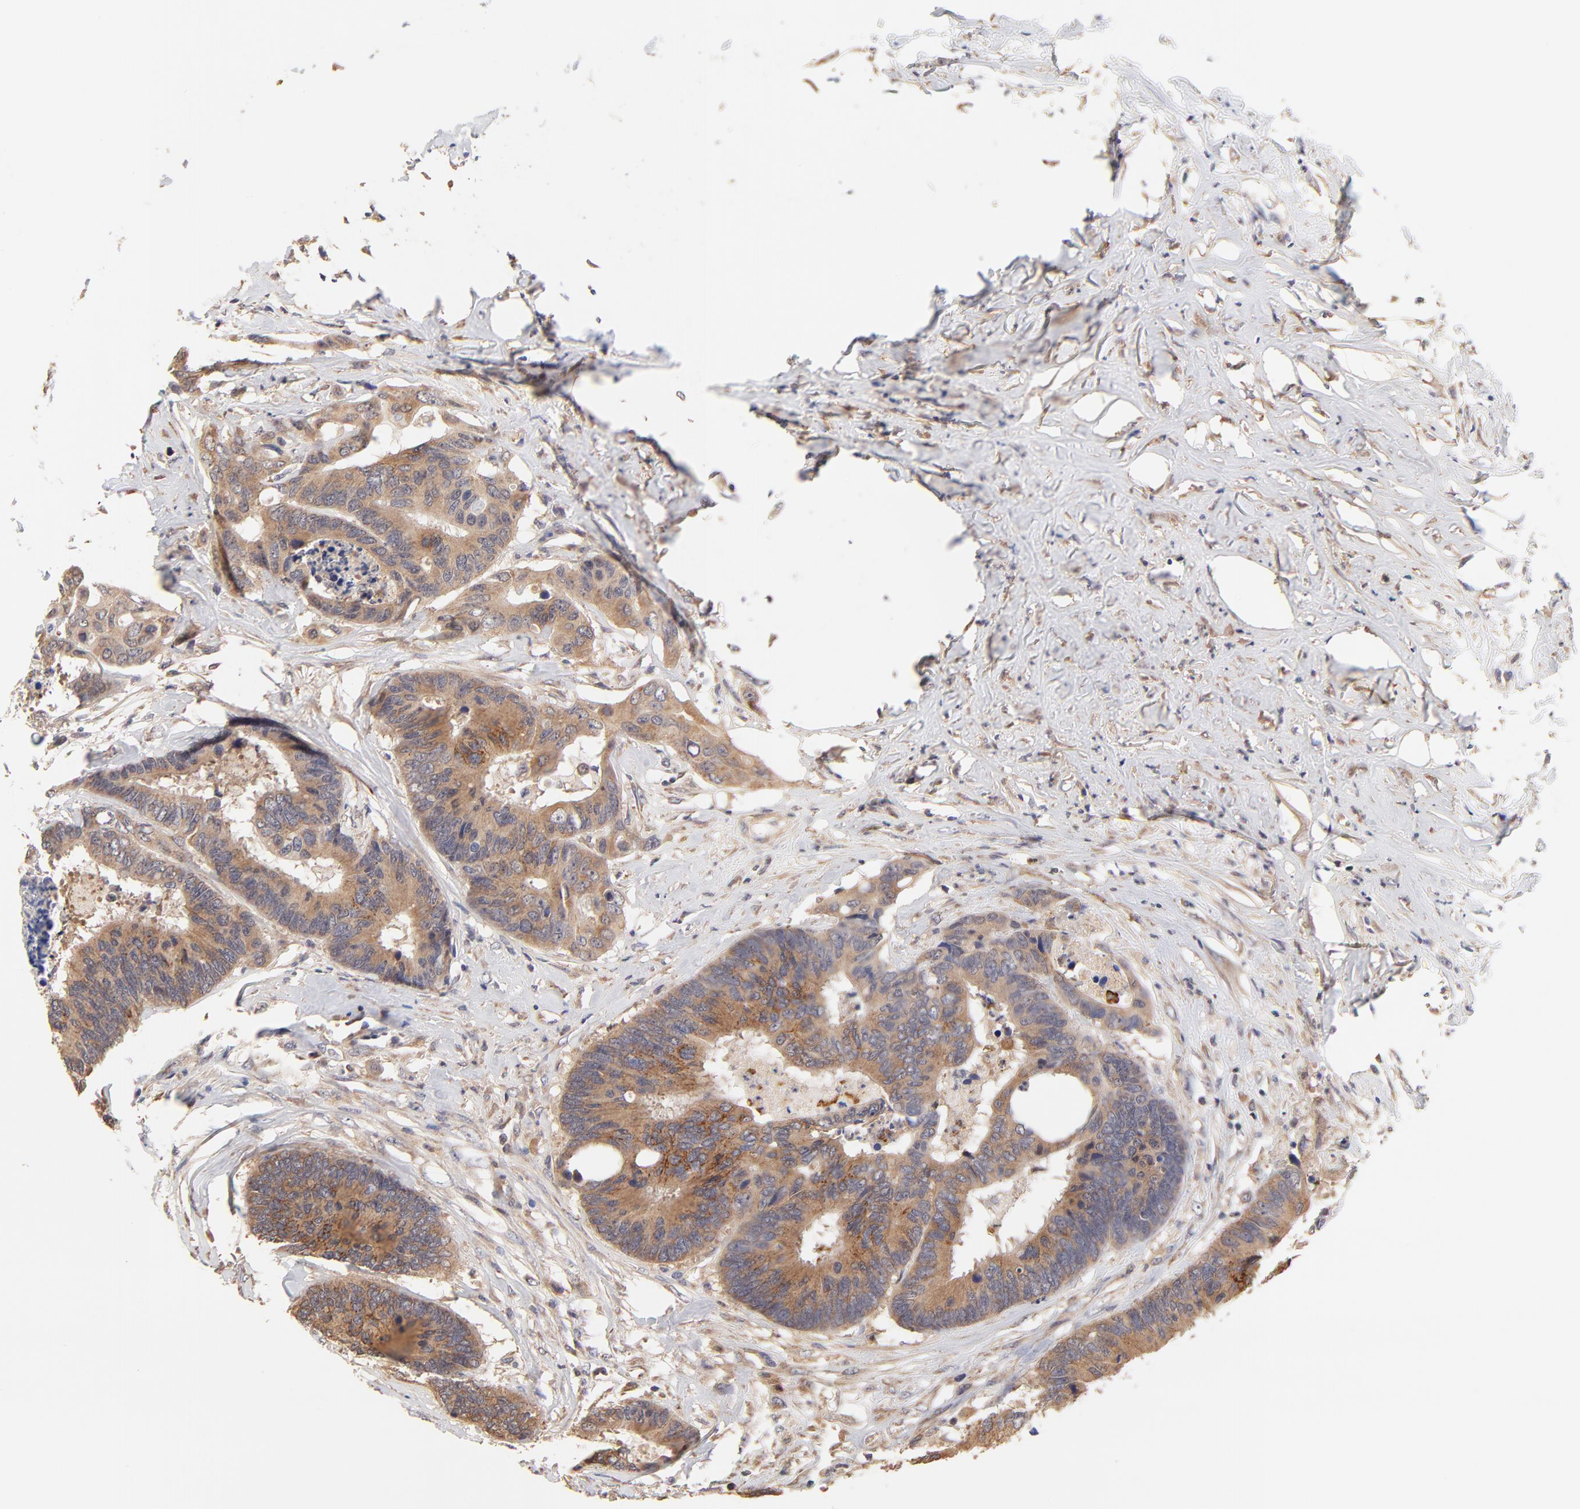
{"staining": {"intensity": "moderate", "quantity": ">75%", "location": "cytoplasmic/membranous"}, "tissue": "colorectal cancer", "cell_type": "Tumor cells", "image_type": "cancer", "snomed": [{"axis": "morphology", "description": "Adenocarcinoma, NOS"}, {"axis": "topography", "description": "Rectum"}], "caption": "The image reveals staining of adenocarcinoma (colorectal), revealing moderate cytoplasmic/membranous protein positivity (brown color) within tumor cells. (Stains: DAB (3,3'-diaminobenzidine) in brown, nuclei in blue, Microscopy: brightfield microscopy at high magnification).", "gene": "PTK7", "patient": {"sex": "male", "age": 55}}